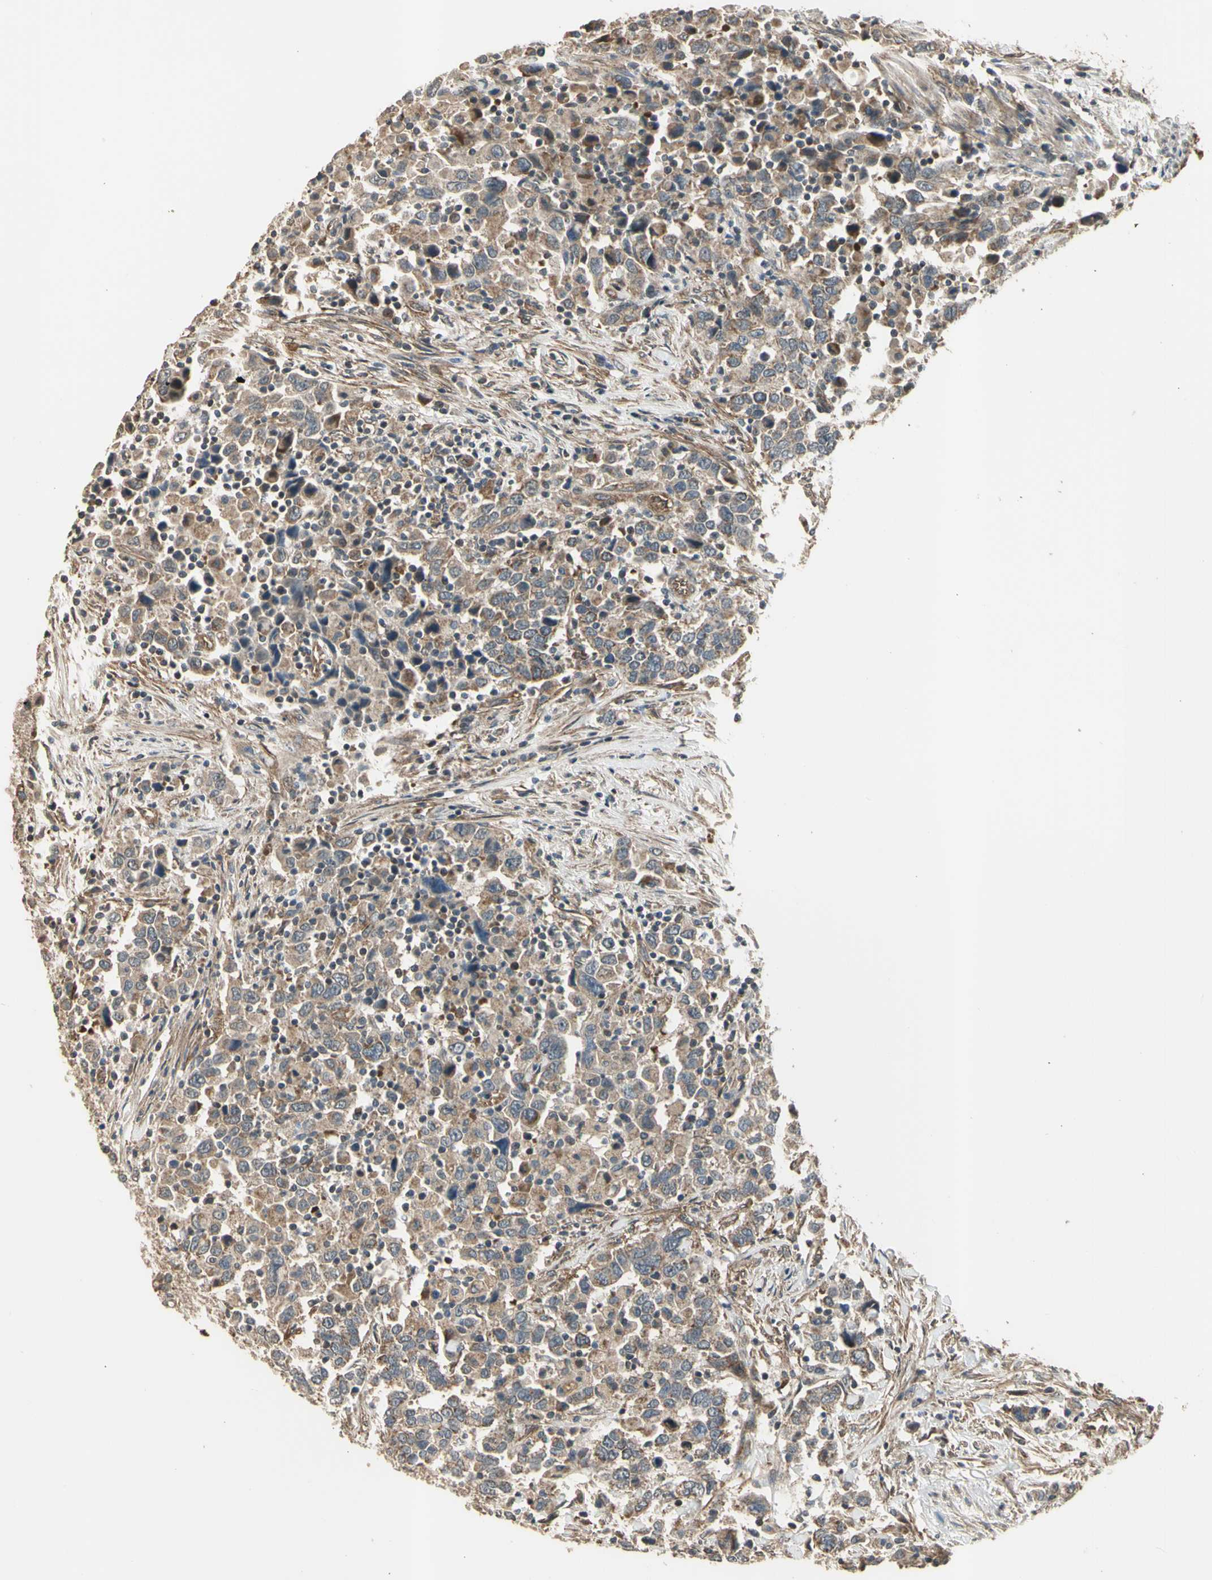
{"staining": {"intensity": "moderate", "quantity": ">75%", "location": "cytoplasmic/membranous"}, "tissue": "urothelial cancer", "cell_type": "Tumor cells", "image_type": "cancer", "snomed": [{"axis": "morphology", "description": "Urothelial carcinoma, High grade"}, {"axis": "topography", "description": "Urinary bladder"}], "caption": "Immunohistochemical staining of urothelial cancer exhibits moderate cytoplasmic/membranous protein staining in approximately >75% of tumor cells. The staining is performed using DAB (3,3'-diaminobenzidine) brown chromogen to label protein expression. The nuclei are counter-stained blue using hematoxylin.", "gene": "EFNB2", "patient": {"sex": "male", "age": 61}}